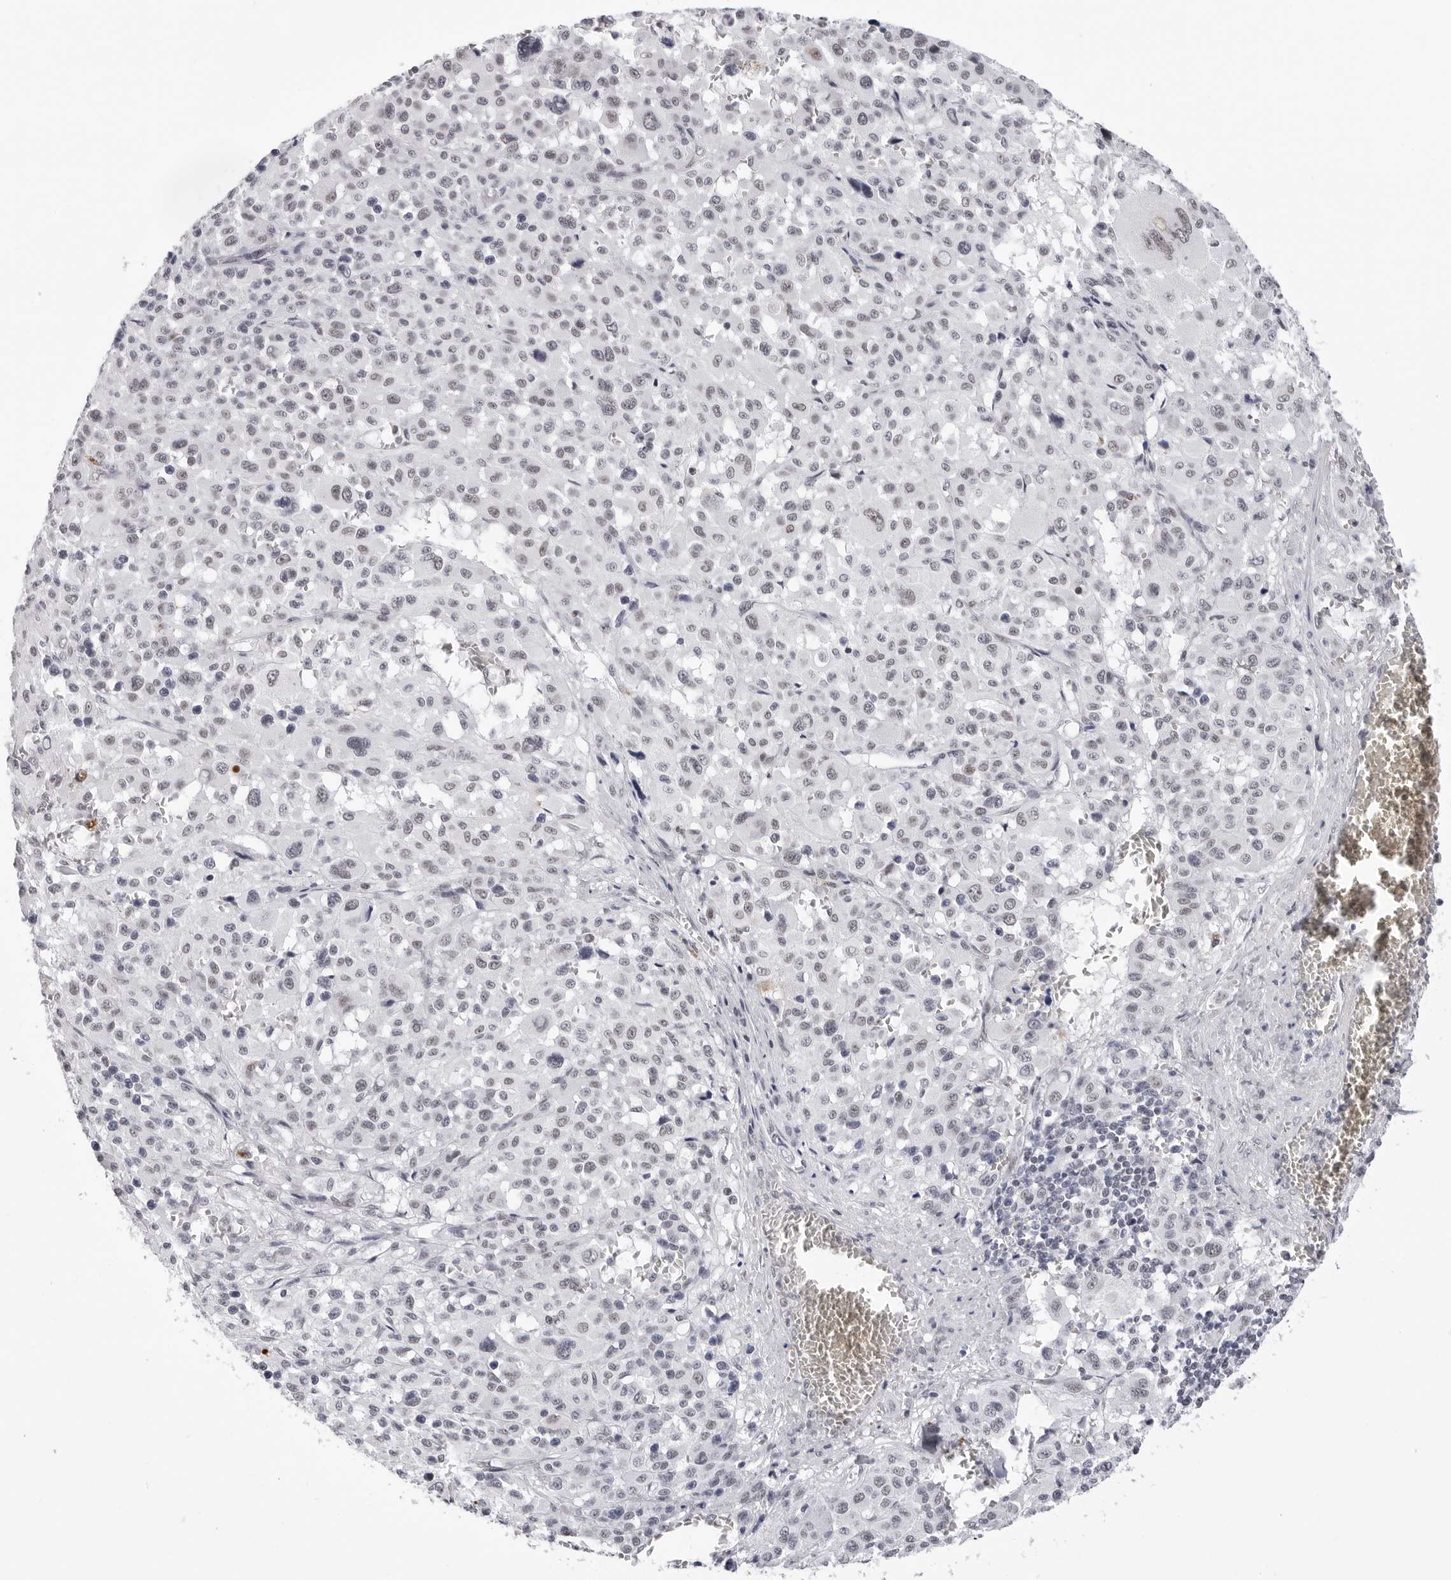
{"staining": {"intensity": "weak", "quantity": "<25%", "location": "nuclear"}, "tissue": "melanoma", "cell_type": "Tumor cells", "image_type": "cancer", "snomed": [{"axis": "morphology", "description": "Malignant melanoma, Metastatic site"}, {"axis": "topography", "description": "Skin"}], "caption": "DAB (3,3'-diaminobenzidine) immunohistochemical staining of melanoma demonstrates no significant expression in tumor cells. (DAB (3,3'-diaminobenzidine) IHC, high magnification).", "gene": "SF3B4", "patient": {"sex": "female", "age": 74}}